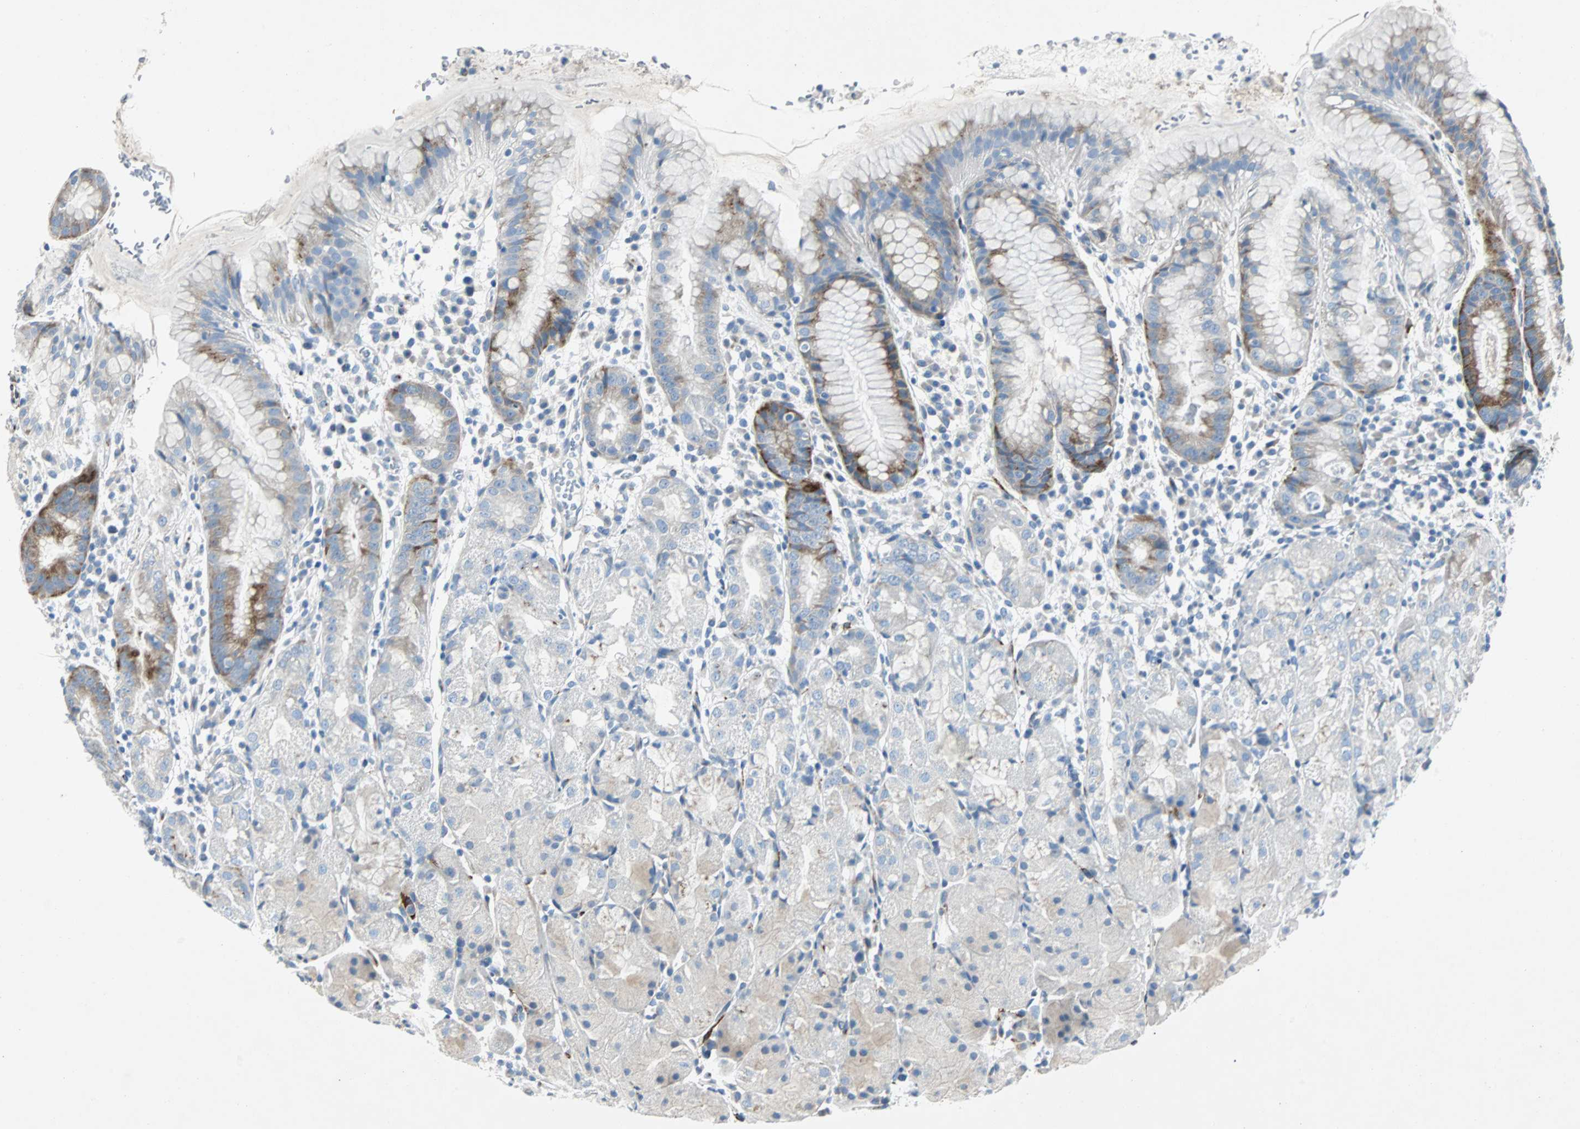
{"staining": {"intensity": "weak", "quantity": "<25%", "location": "cytoplasmic/membranous"}, "tissue": "stomach", "cell_type": "Glandular cells", "image_type": "normal", "snomed": [{"axis": "morphology", "description": "Normal tissue, NOS"}, {"axis": "topography", "description": "Stomach"}, {"axis": "topography", "description": "Stomach, lower"}], "caption": "This micrograph is of normal stomach stained with immunohistochemistry (IHC) to label a protein in brown with the nuclei are counter-stained blue. There is no expression in glandular cells.", "gene": "BBC3", "patient": {"sex": "female", "age": 75}}